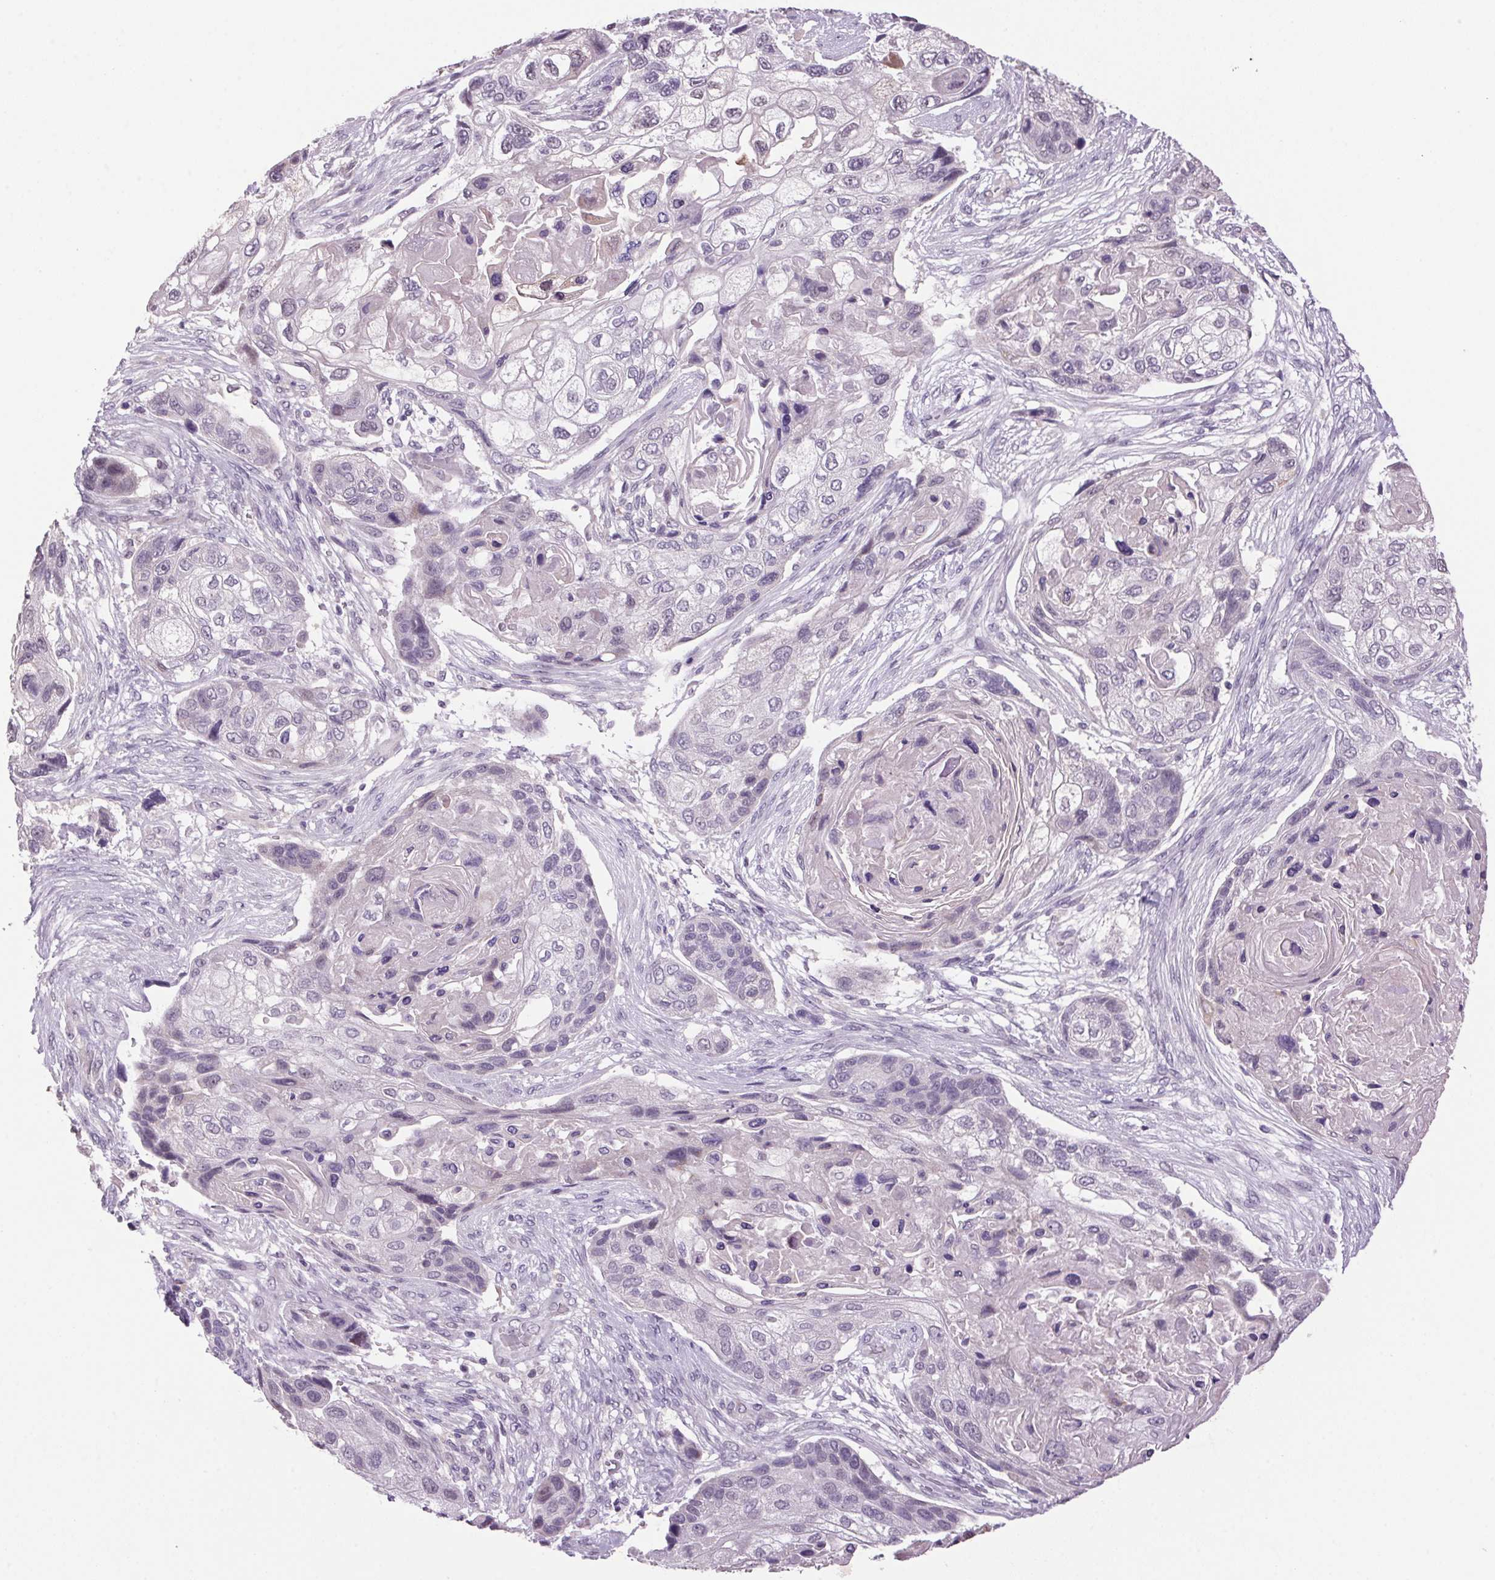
{"staining": {"intensity": "negative", "quantity": "none", "location": "none"}, "tissue": "lung cancer", "cell_type": "Tumor cells", "image_type": "cancer", "snomed": [{"axis": "morphology", "description": "Squamous cell carcinoma, NOS"}, {"axis": "topography", "description": "Lung"}], "caption": "Immunohistochemistry (IHC) histopathology image of lung squamous cell carcinoma stained for a protein (brown), which shows no expression in tumor cells.", "gene": "VWA3B", "patient": {"sex": "male", "age": 69}}